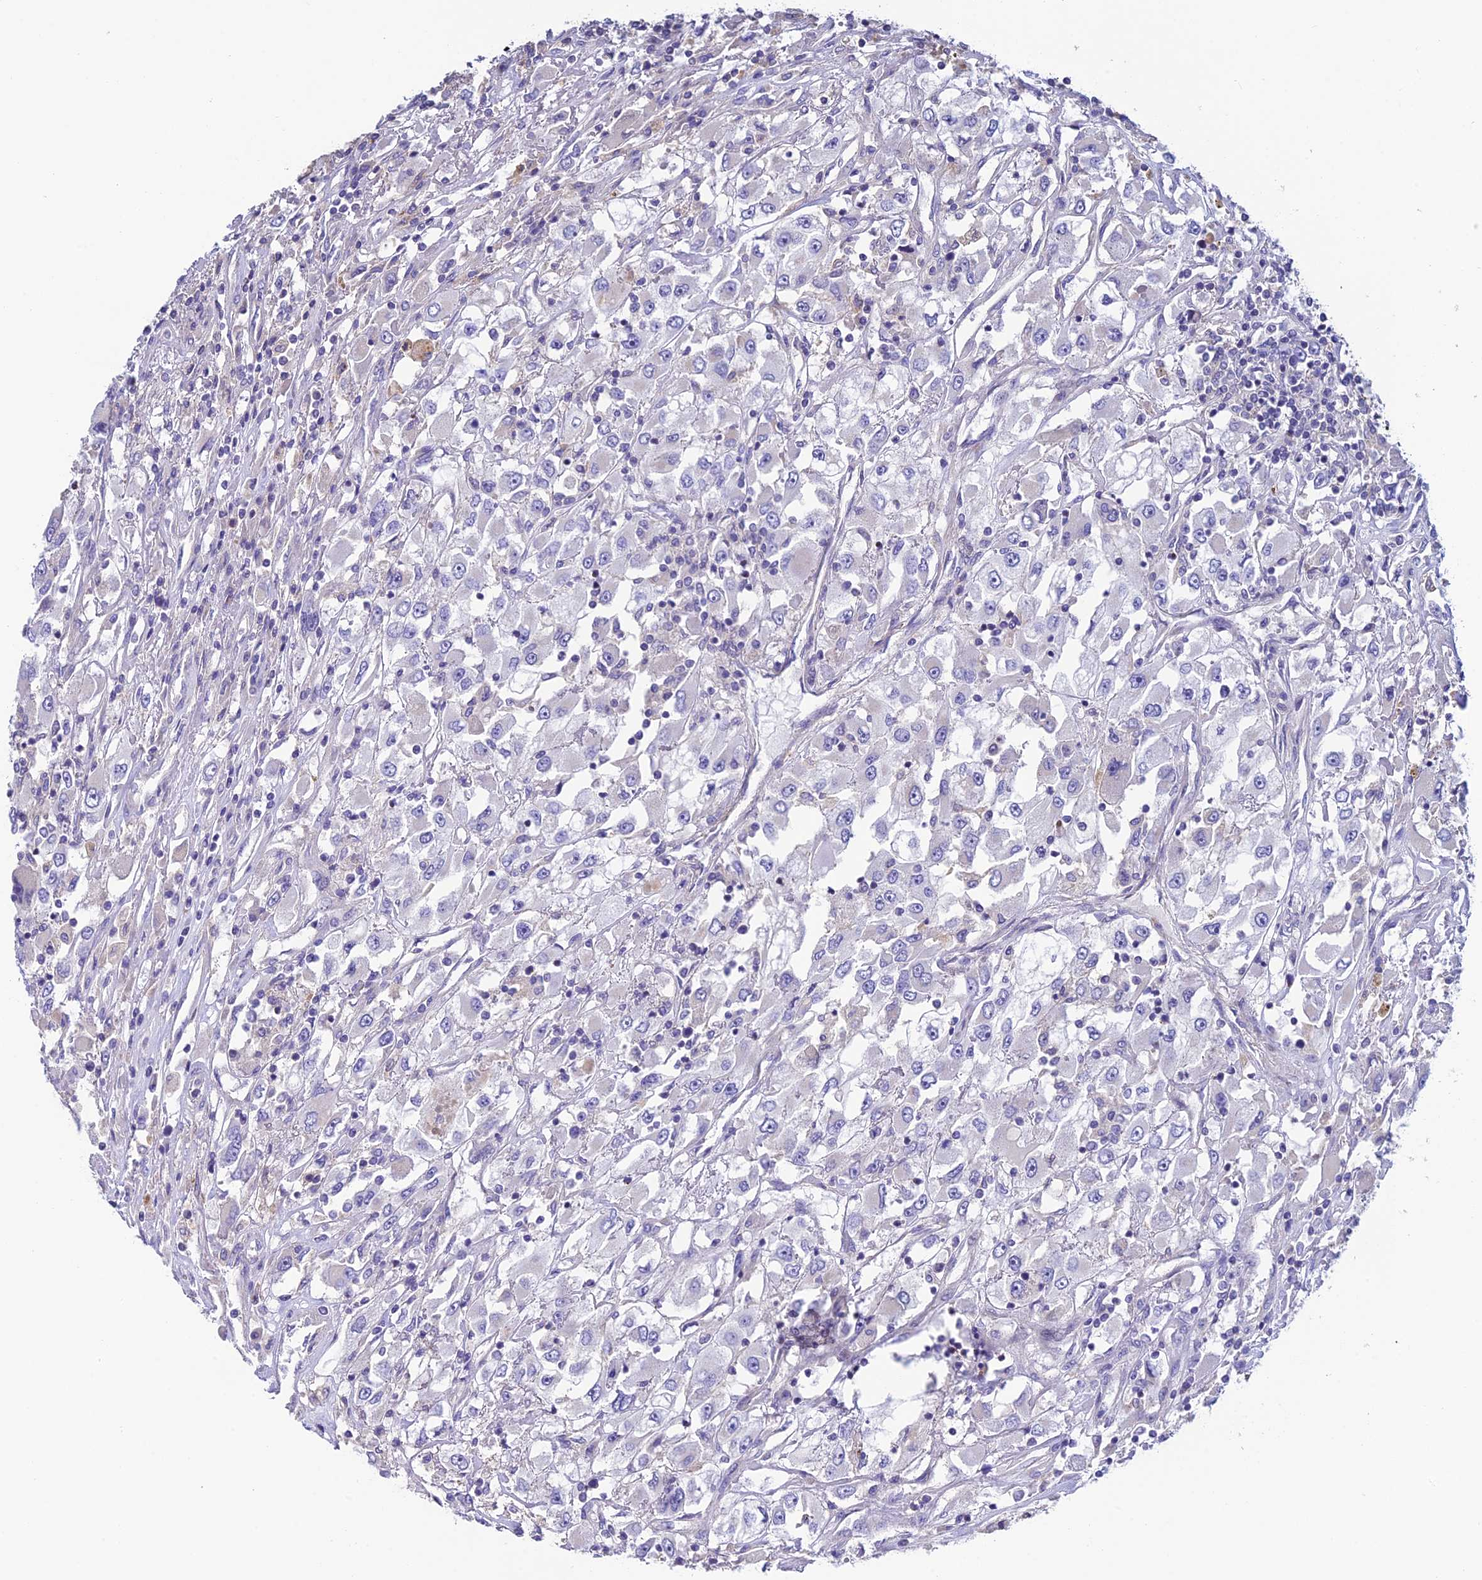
{"staining": {"intensity": "negative", "quantity": "none", "location": "none"}, "tissue": "renal cancer", "cell_type": "Tumor cells", "image_type": "cancer", "snomed": [{"axis": "morphology", "description": "Adenocarcinoma, NOS"}, {"axis": "topography", "description": "Kidney"}], "caption": "Immunohistochemistry of human renal cancer (adenocarcinoma) exhibits no positivity in tumor cells. (DAB immunohistochemistry, high magnification).", "gene": "FAM178B", "patient": {"sex": "female", "age": 52}}